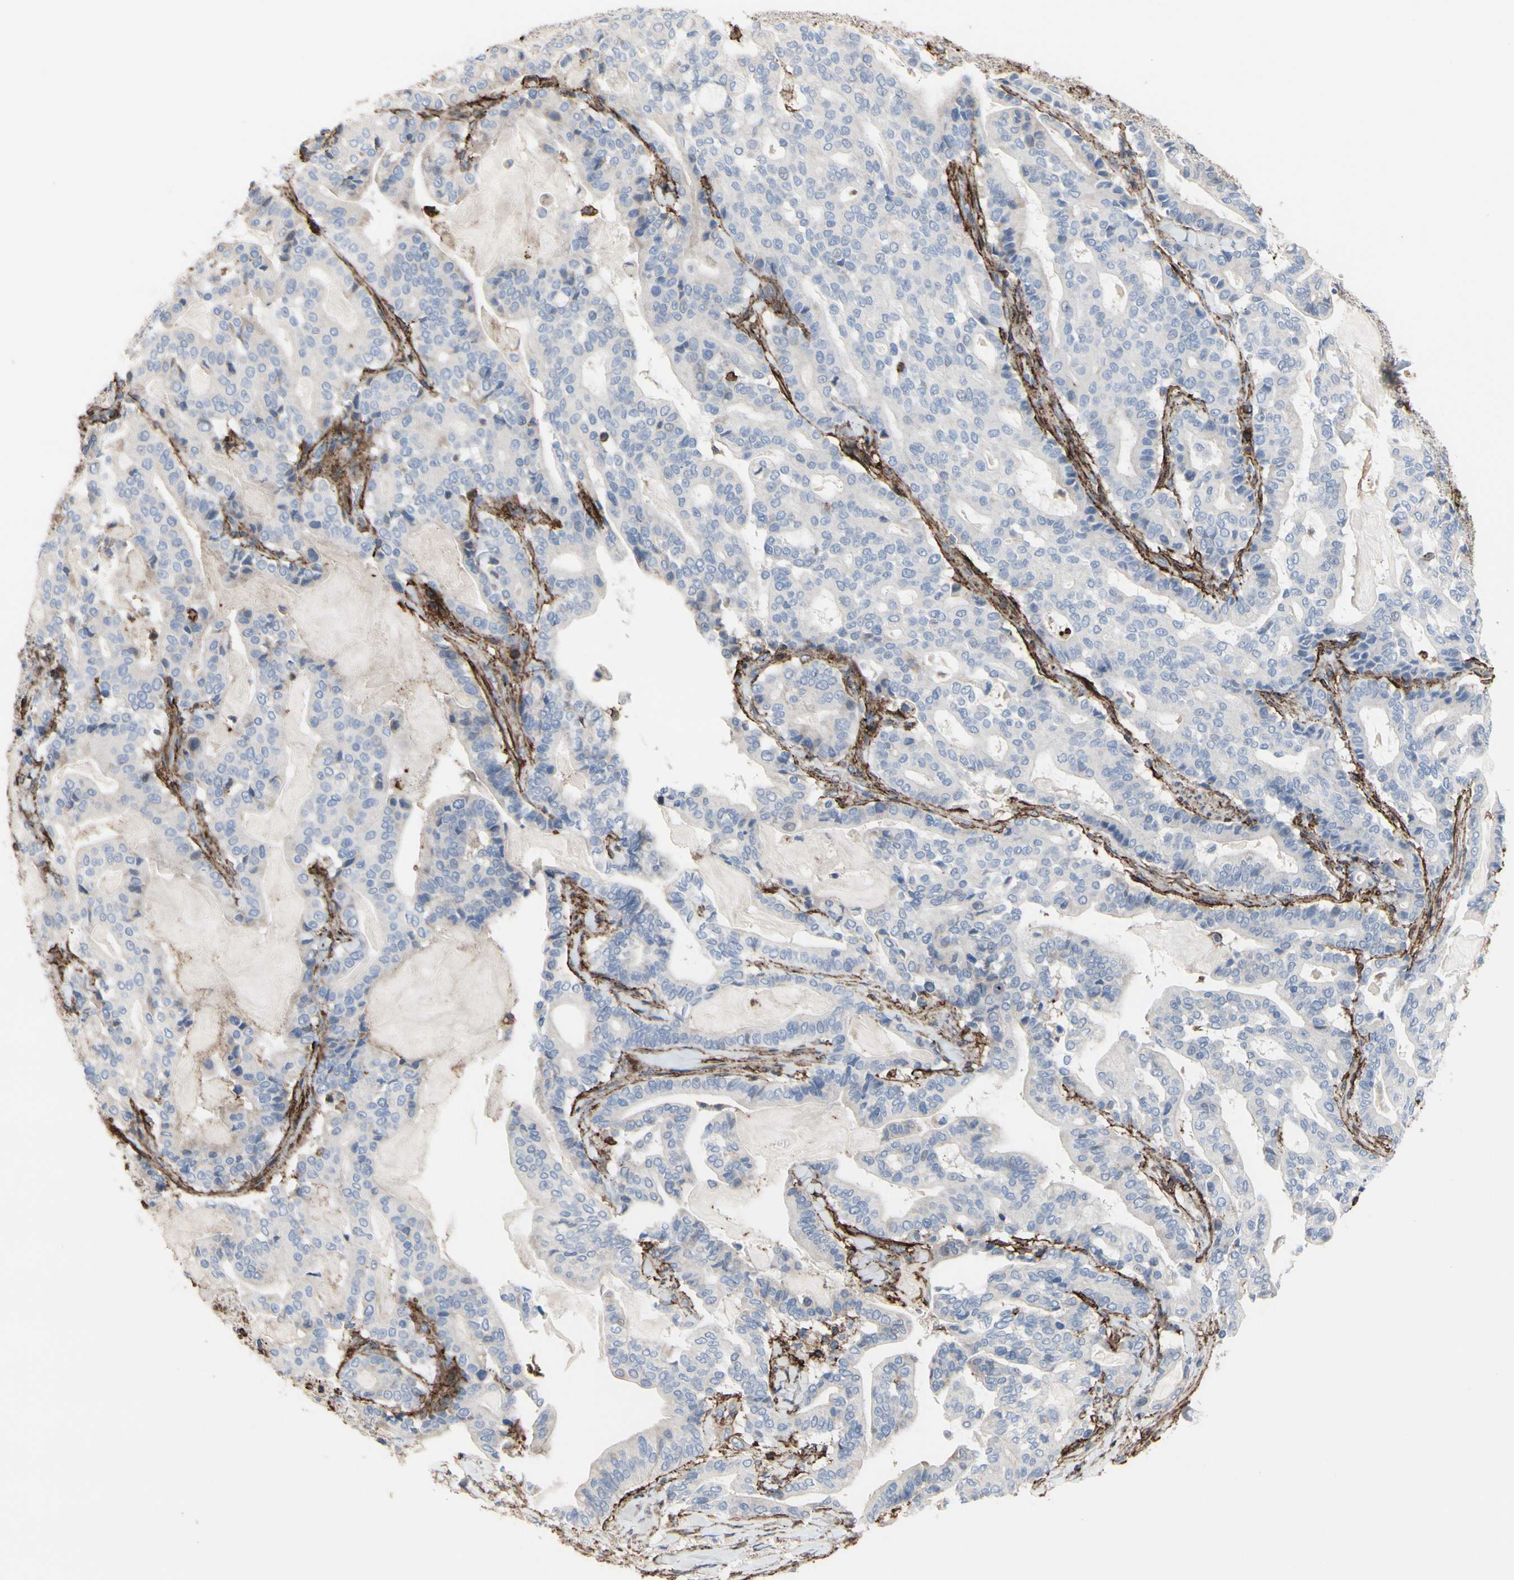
{"staining": {"intensity": "weak", "quantity": "25%-75%", "location": "cytoplasmic/membranous"}, "tissue": "pancreatic cancer", "cell_type": "Tumor cells", "image_type": "cancer", "snomed": [{"axis": "morphology", "description": "Adenocarcinoma, NOS"}, {"axis": "topography", "description": "Pancreas"}], "caption": "Human pancreatic cancer (adenocarcinoma) stained with a brown dye displays weak cytoplasmic/membranous positive positivity in about 25%-75% of tumor cells.", "gene": "ANXA6", "patient": {"sex": "male", "age": 63}}